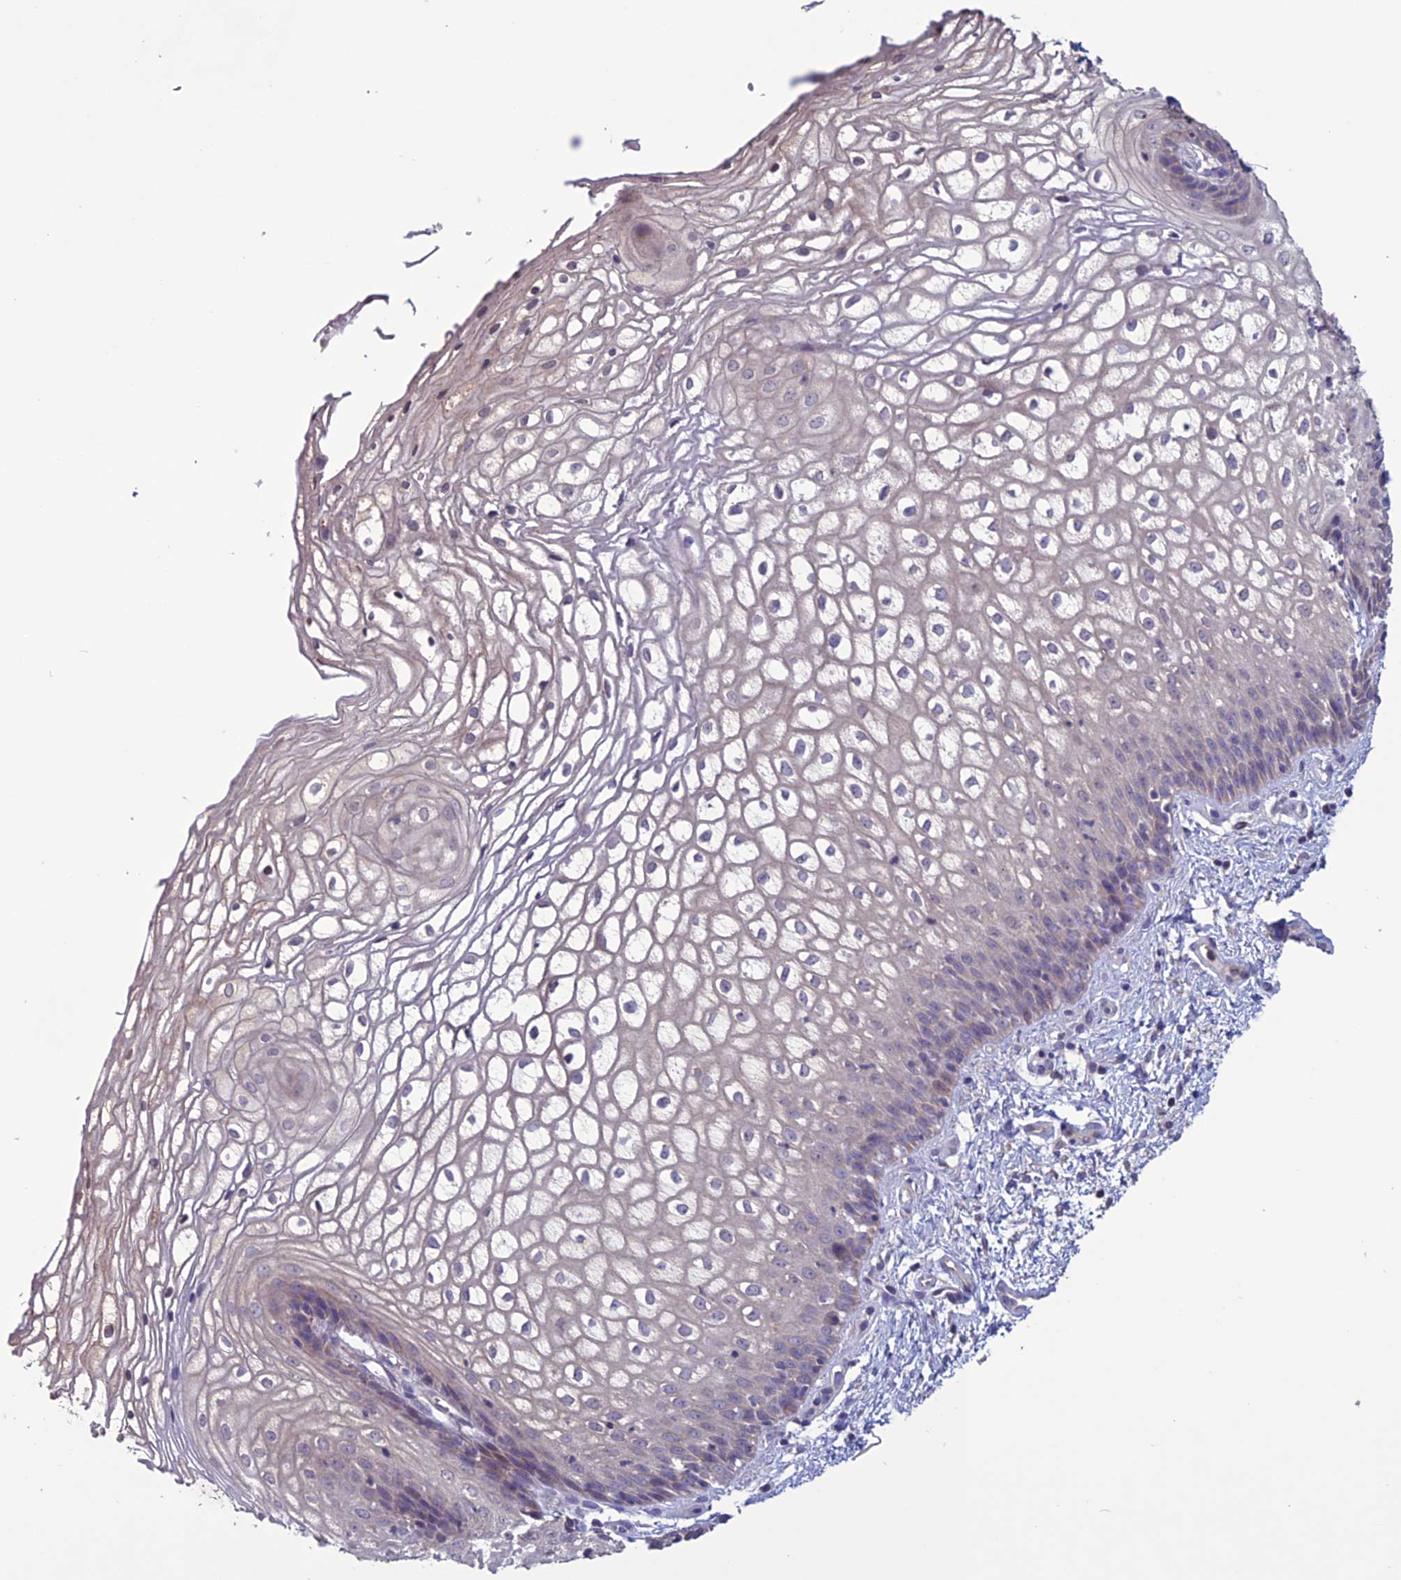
{"staining": {"intensity": "negative", "quantity": "none", "location": "none"}, "tissue": "vagina", "cell_type": "Squamous epithelial cells", "image_type": "normal", "snomed": [{"axis": "morphology", "description": "Normal tissue, NOS"}, {"axis": "topography", "description": "Vagina"}], "caption": "Squamous epithelial cells show no significant protein staining in benign vagina. The staining was performed using DAB to visualize the protein expression in brown, while the nuclei were stained in blue with hematoxylin (Magnification: 20x).", "gene": "C2orf76", "patient": {"sex": "female", "age": 34}}